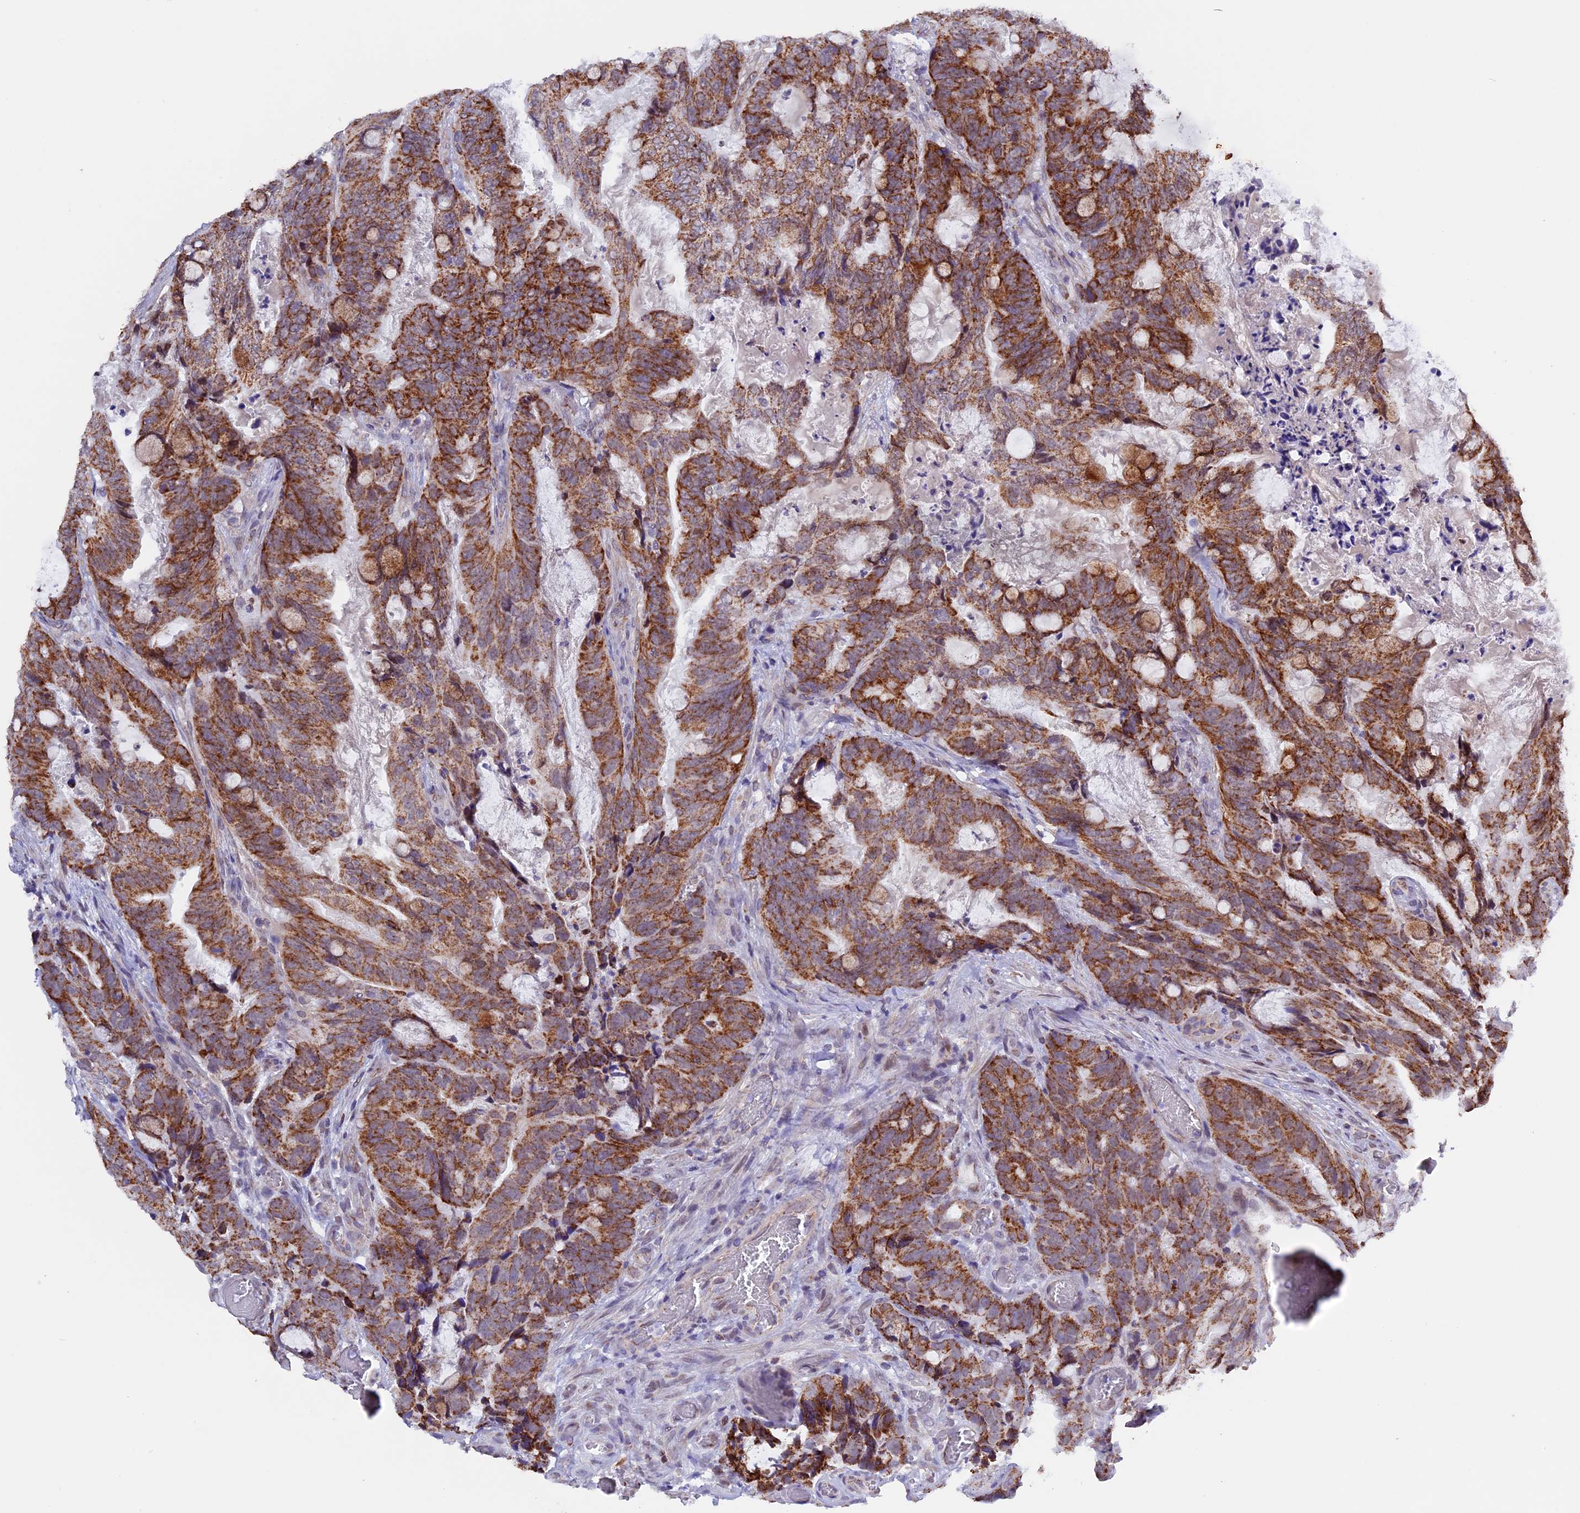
{"staining": {"intensity": "moderate", "quantity": ">75%", "location": "cytoplasmic/membranous"}, "tissue": "colorectal cancer", "cell_type": "Tumor cells", "image_type": "cancer", "snomed": [{"axis": "morphology", "description": "Adenocarcinoma, NOS"}, {"axis": "topography", "description": "Colon"}], "caption": "Colorectal adenocarcinoma was stained to show a protein in brown. There is medium levels of moderate cytoplasmic/membranous positivity in about >75% of tumor cells.", "gene": "TFAM", "patient": {"sex": "female", "age": 82}}